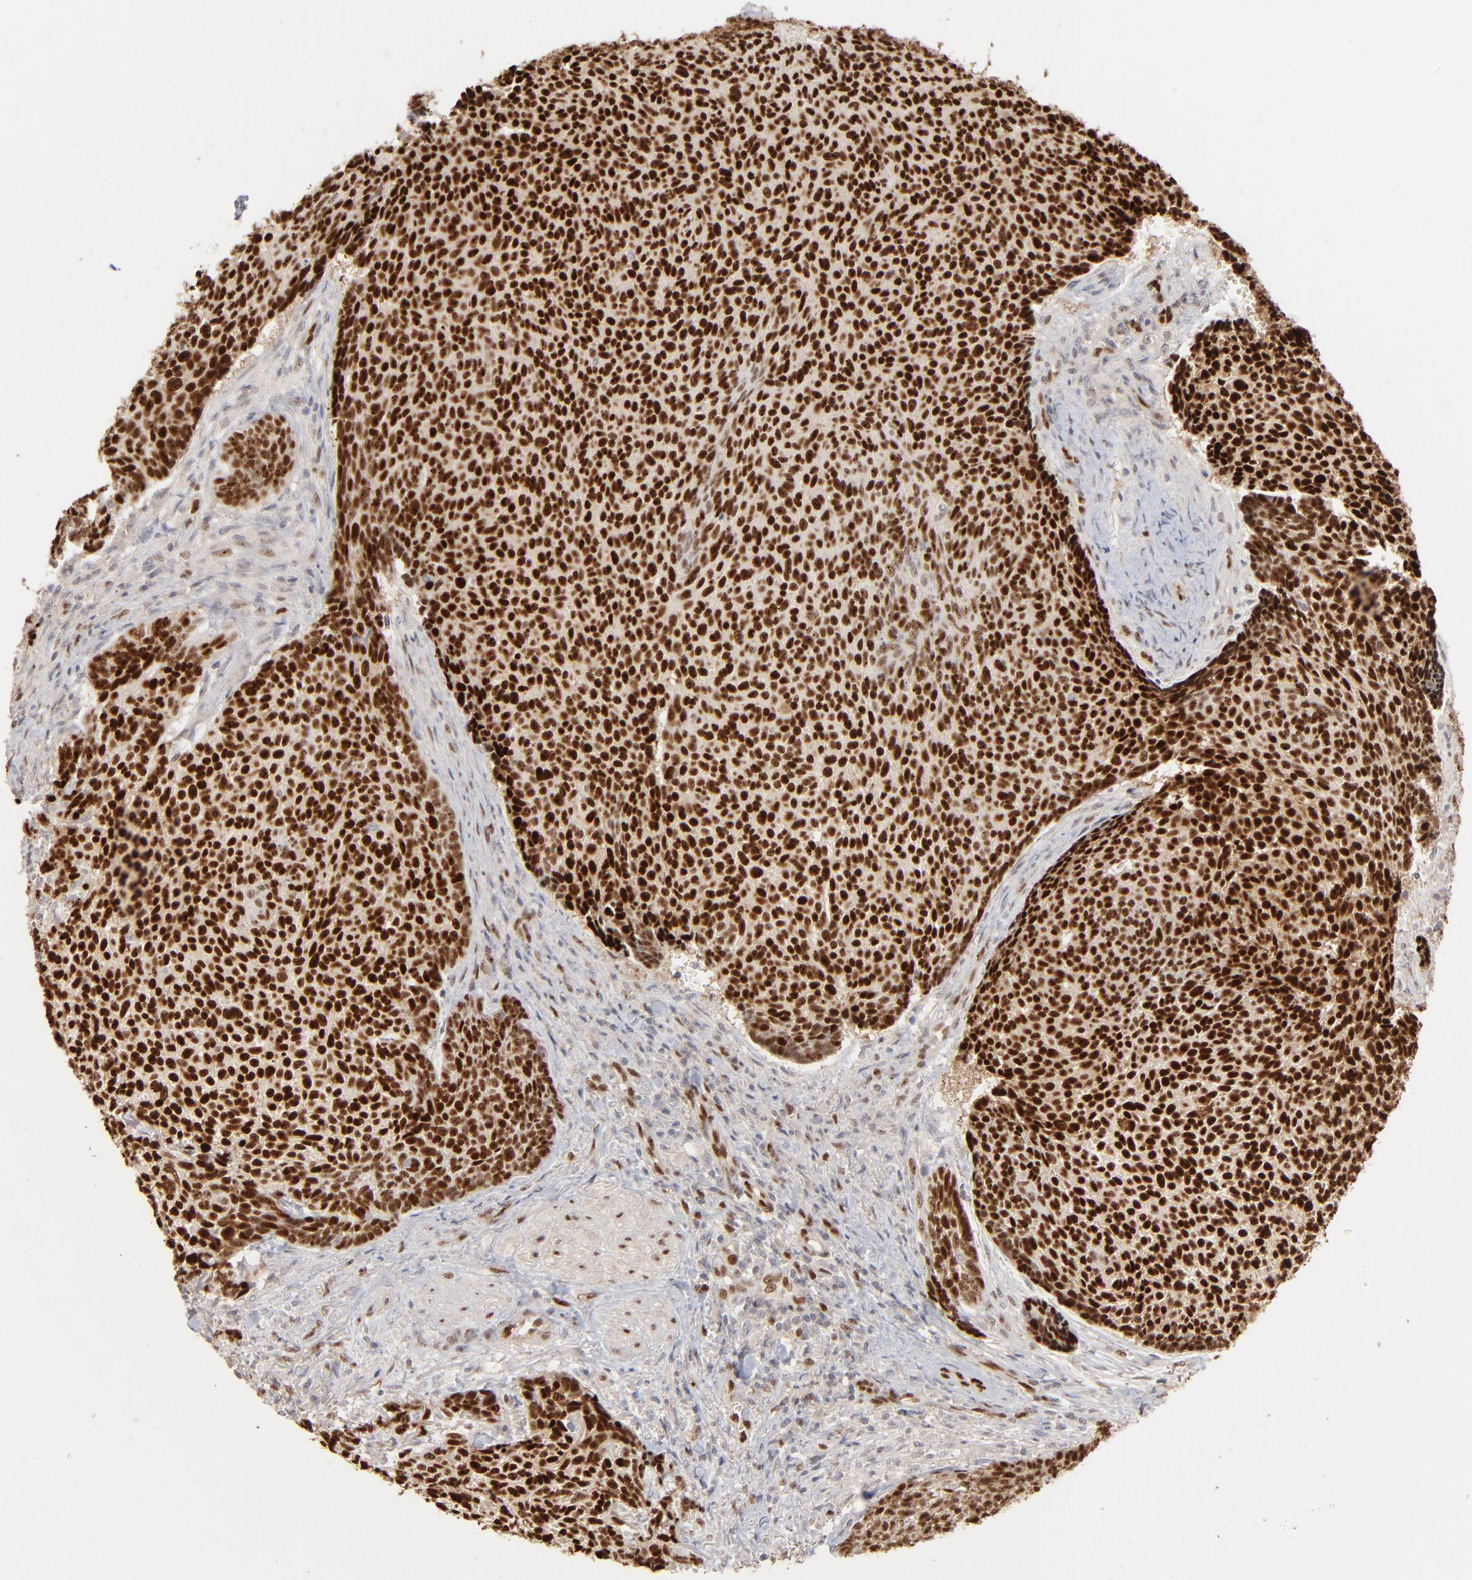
{"staining": {"intensity": "strong", "quantity": ">75%", "location": "nuclear"}, "tissue": "skin cancer", "cell_type": "Tumor cells", "image_type": "cancer", "snomed": [{"axis": "morphology", "description": "Basal cell carcinoma"}, {"axis": "topography", "description": "Skin"}], "caption": "Tumor cells reveal high levels of strong nuclear expression in approximately >75% of cells in skin cancer.", "gene": "NFIB", "patient": {"sex": "male", "age": 84}}